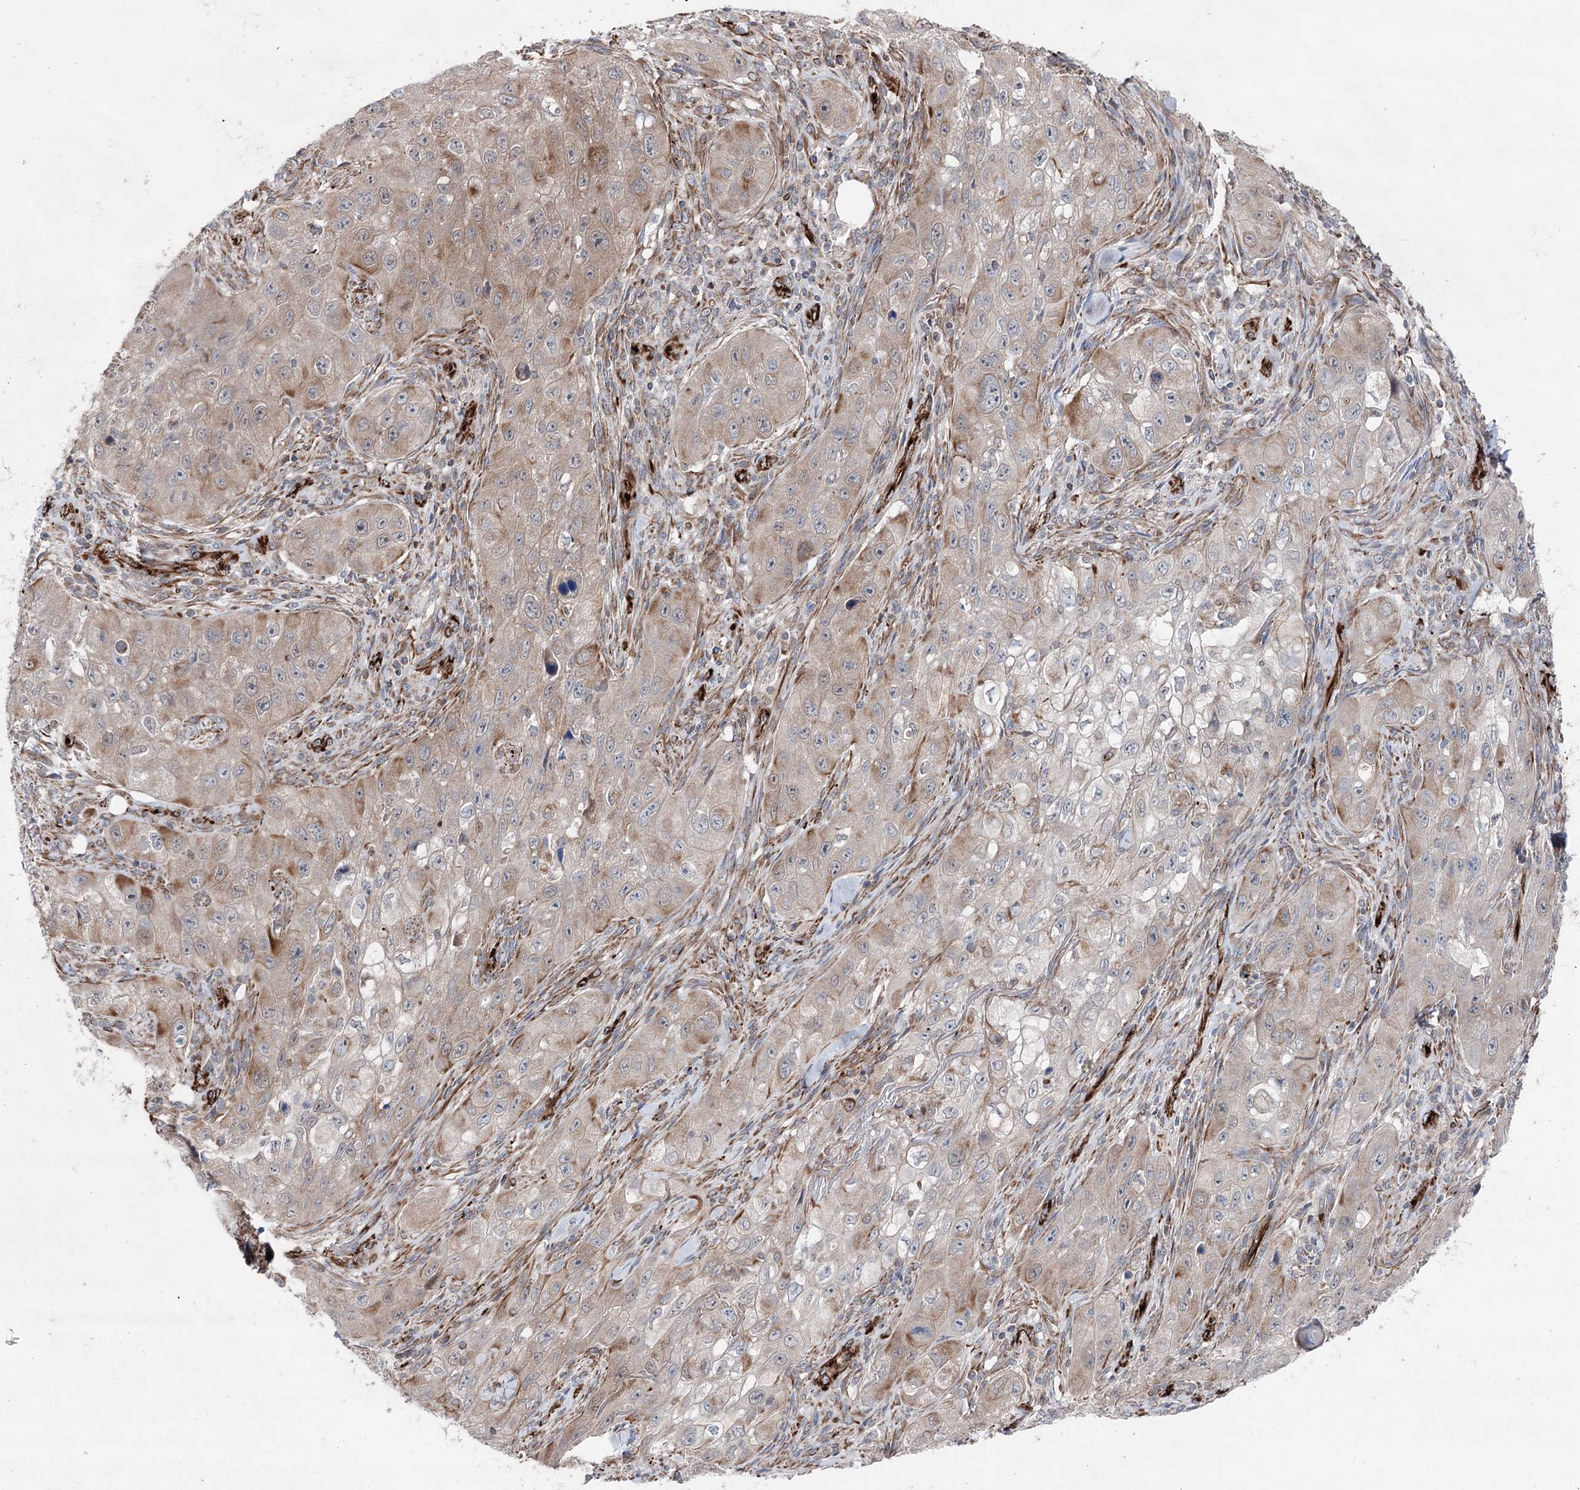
{"staining": {"intensity": "moderate", "quantity": "<25%", "location": "cytoplasmic/membranous"}, "tissue": "skin cancer", "cell_type": "Tumor cells", "image_type": "cancer", "snomed": [{"axis": "morphology", "description": "Squamous cell carcinoma, NOS"}, {"axis": "topography", "description": "Skin"}, {"axis": "topography", "description": "Subcutis"}], "caption": "The photomicrograph shows immunohistochemical staining of squamous cell carcinoma (skin). There is moderate cytoplasmic/membranous positivity is appreciated in about <25% of tumor cells.", "gene": "MIB1", "patient": {"sex": "male", "age": 73}}